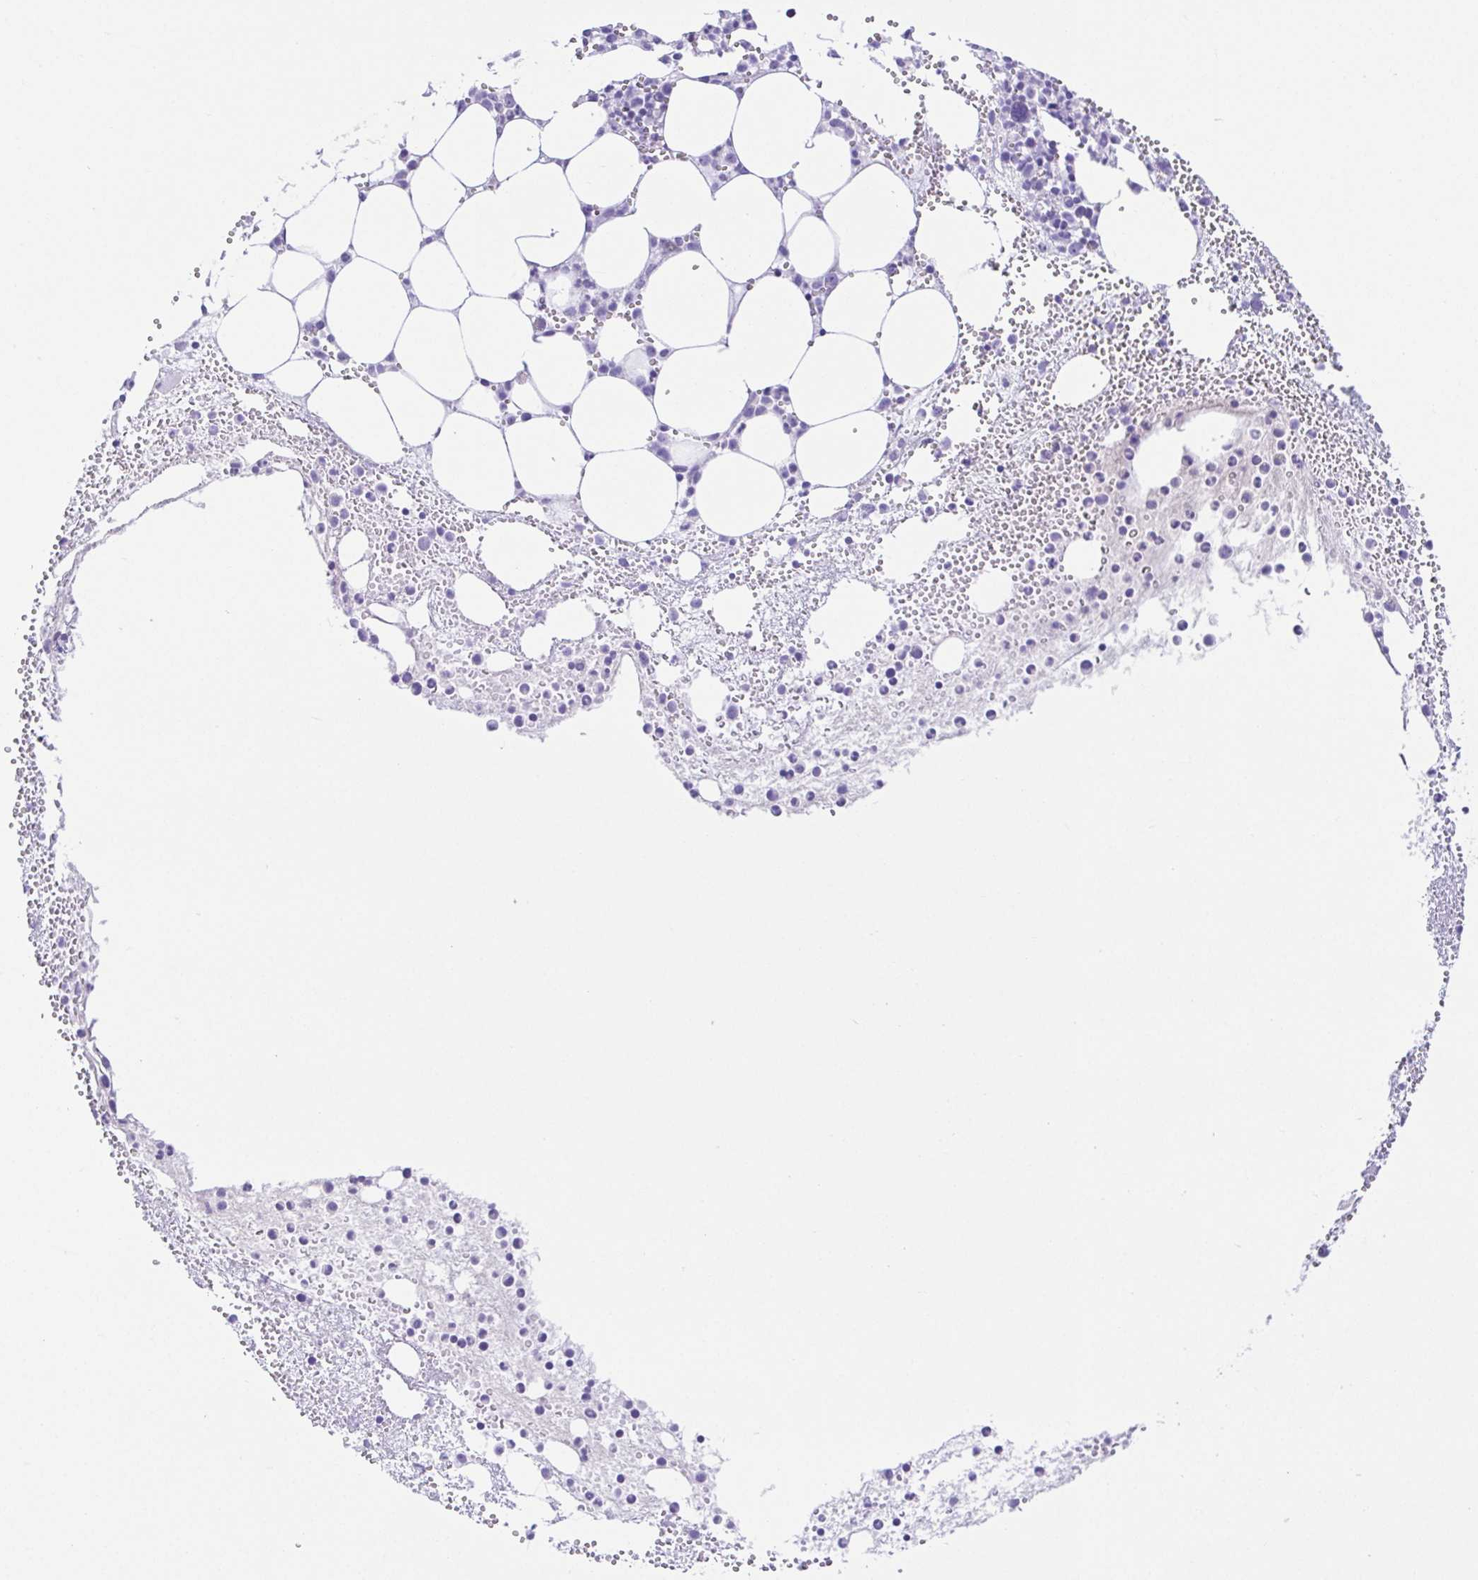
{"staining": {"intensity": "negative", "quantity": "none", "location": "none"}, "tissue": "bone marrow", "cell_type": "Hematopoietic cells", "image_type": "normal", "snomed": [{"axis": "morphology", "description": "Normal tissue, NOS"}, {"axis": "topography", "description": "Bone marrow"}], "caption": "Hematopoietic cells show no significant staining in unremarkable bone marrow.", "gene": "LUZP4", "patient": {"sex": "female", "age": 57}}